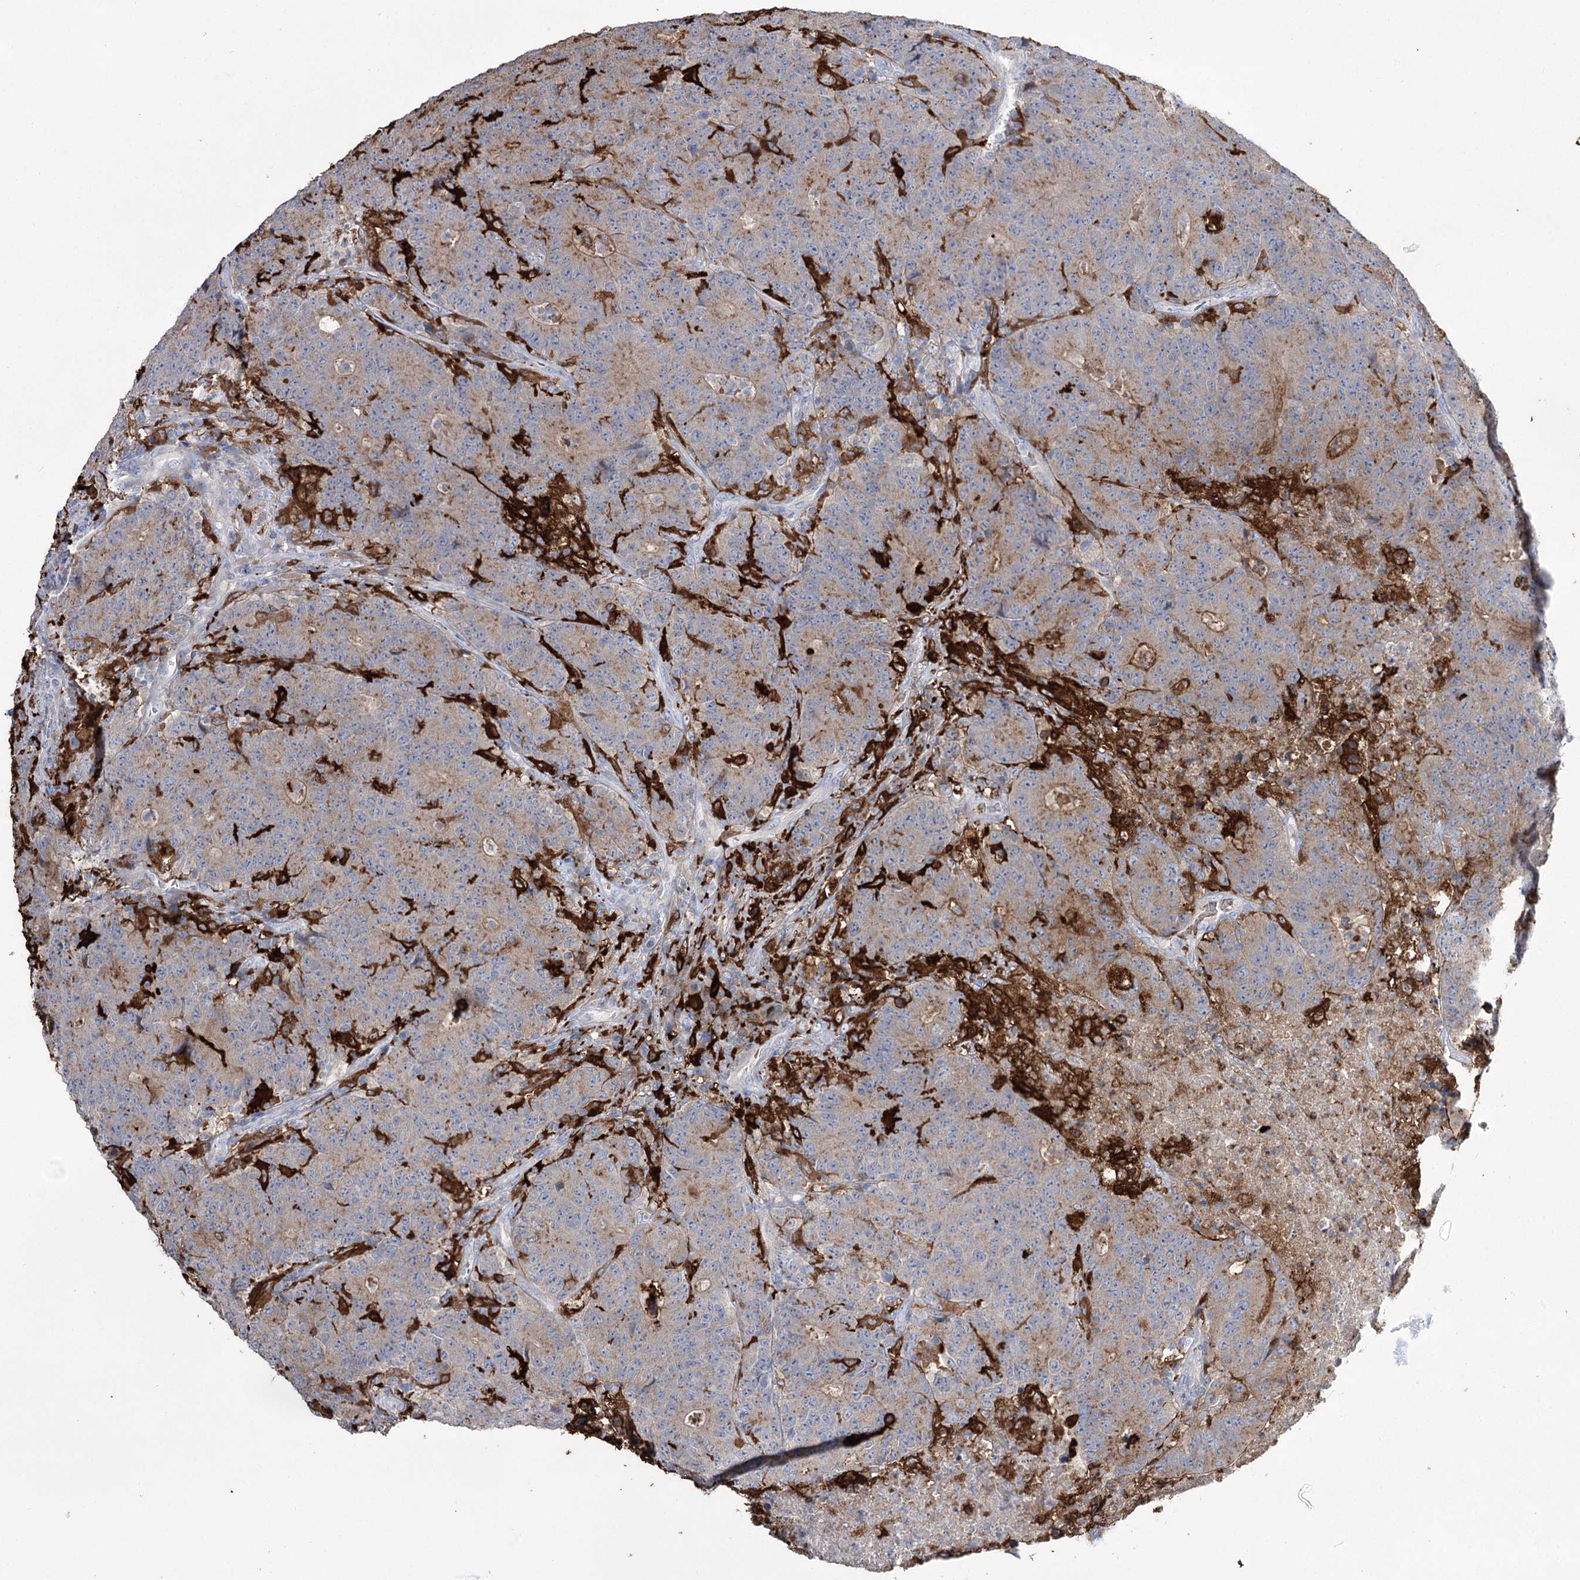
{"staining": {"intensity": "moderate", "quantity": "<25%", "location": "cytoplasmic/membranous"}, "tissue": "colorectal cancer", "cell_type": "Tumor cells", "image_type": "cancer", "snomed": [{"axis": "morphology", "description": "Adenocarcinoma, NOS"}, {"axis": "topography", "description": "Colon"}], "caption": "Protein analysis of colorectal adenocarcinoma tissue shows moderate cytoplasmic/membranous staining in about <25% of tumor cells.", "gene": "ZNF622", "patient": {"sex": "female", "age": 75}}